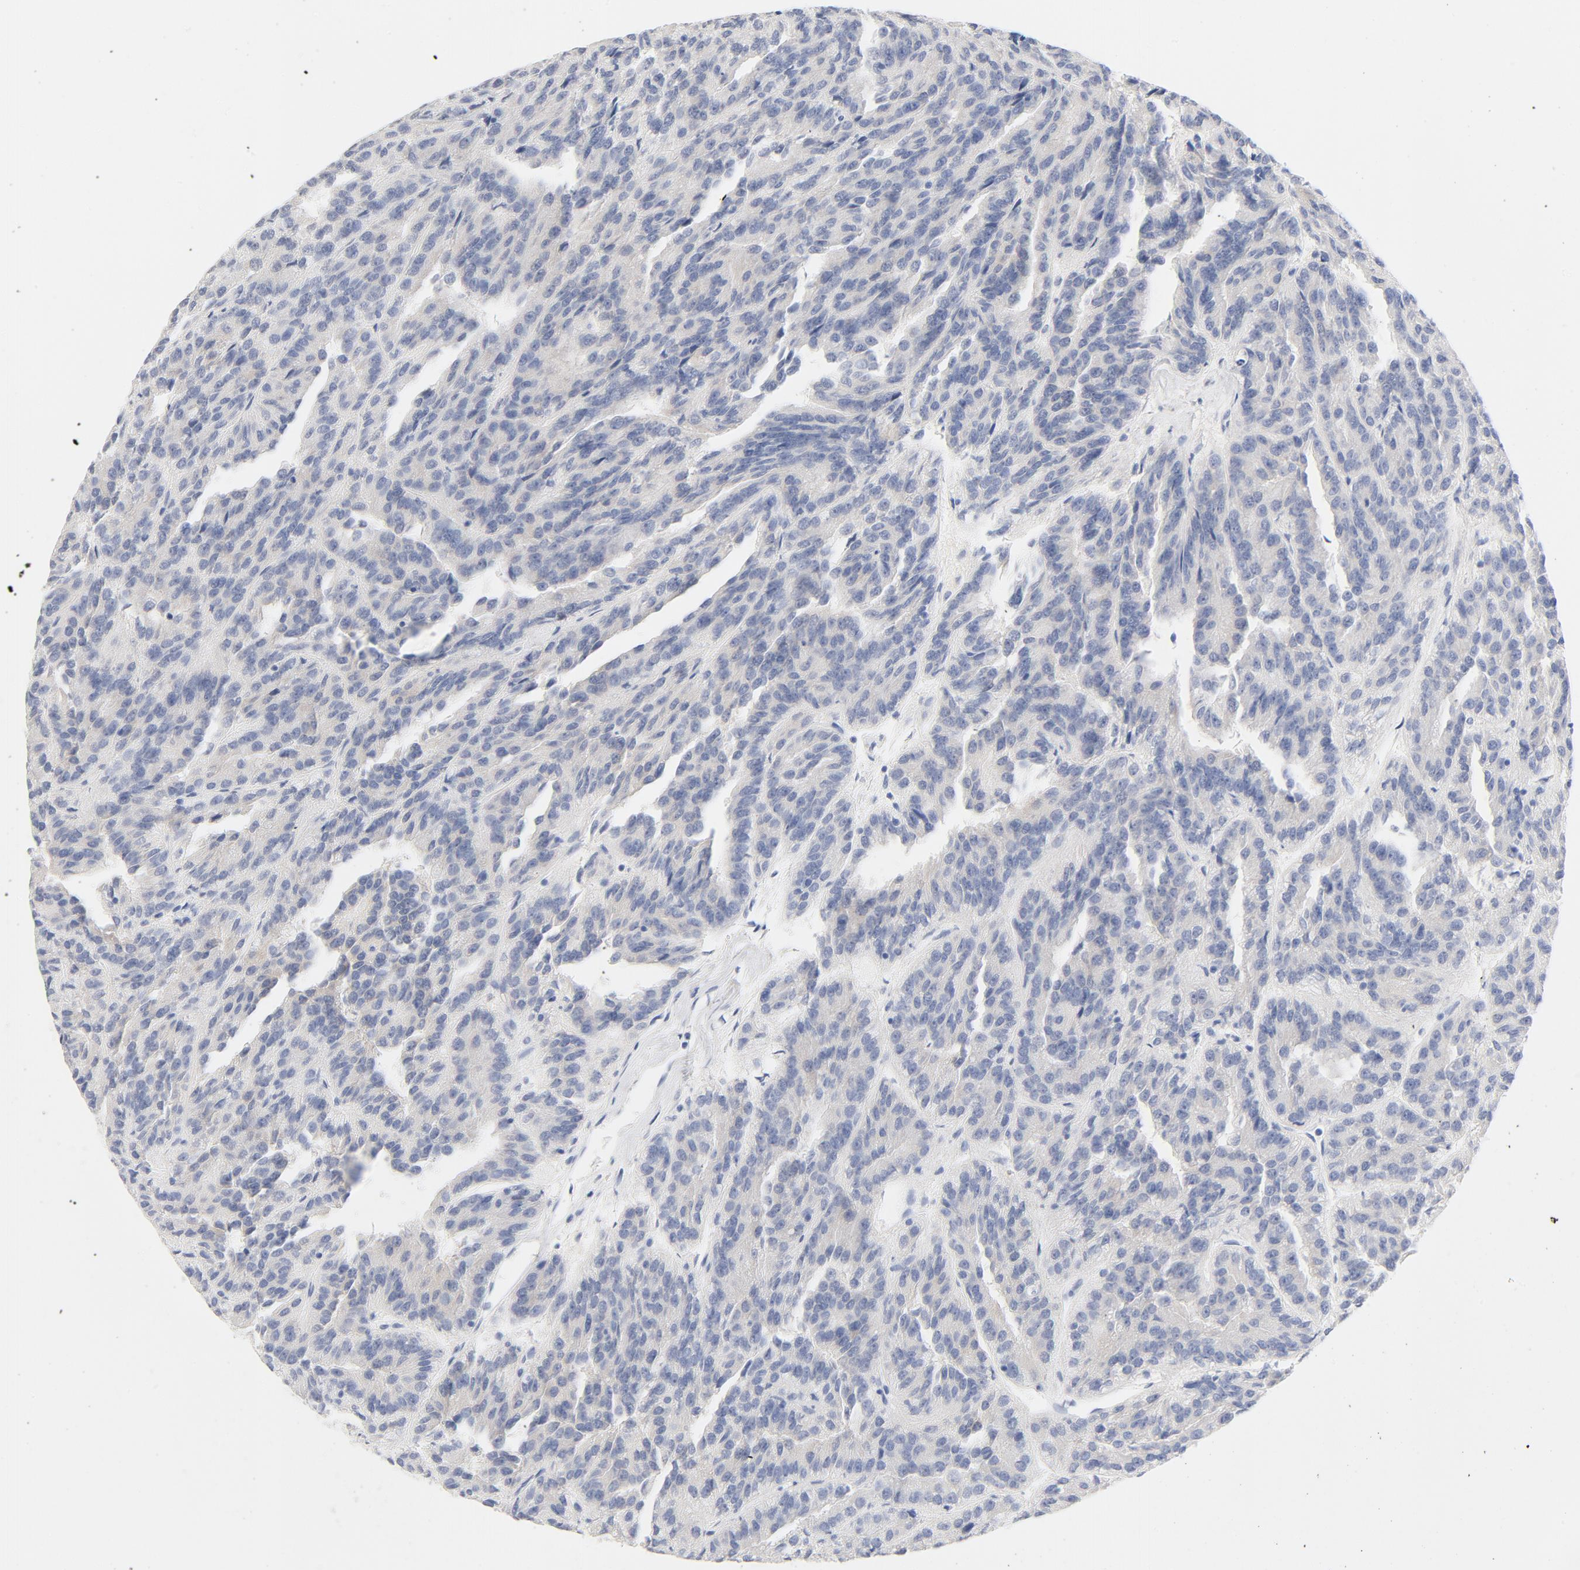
{"staining": {"intensity": "negative", "quantity": "none", "location": "none"}, "tissue": "renal cancer", "cell_type": "Tumor cells", "image_type": "cancer", "snomed": [{"axis": "morphology", "description": "Adenocarcinoma, NOS"}, {"axis": "topography", "description": "Kidney"}], "caption": "Tumor cells show no significant protein staining in adenocarcinoma (renal).", "gene": "HOMER1", "patient": {"sex": "male", "age": 46}}